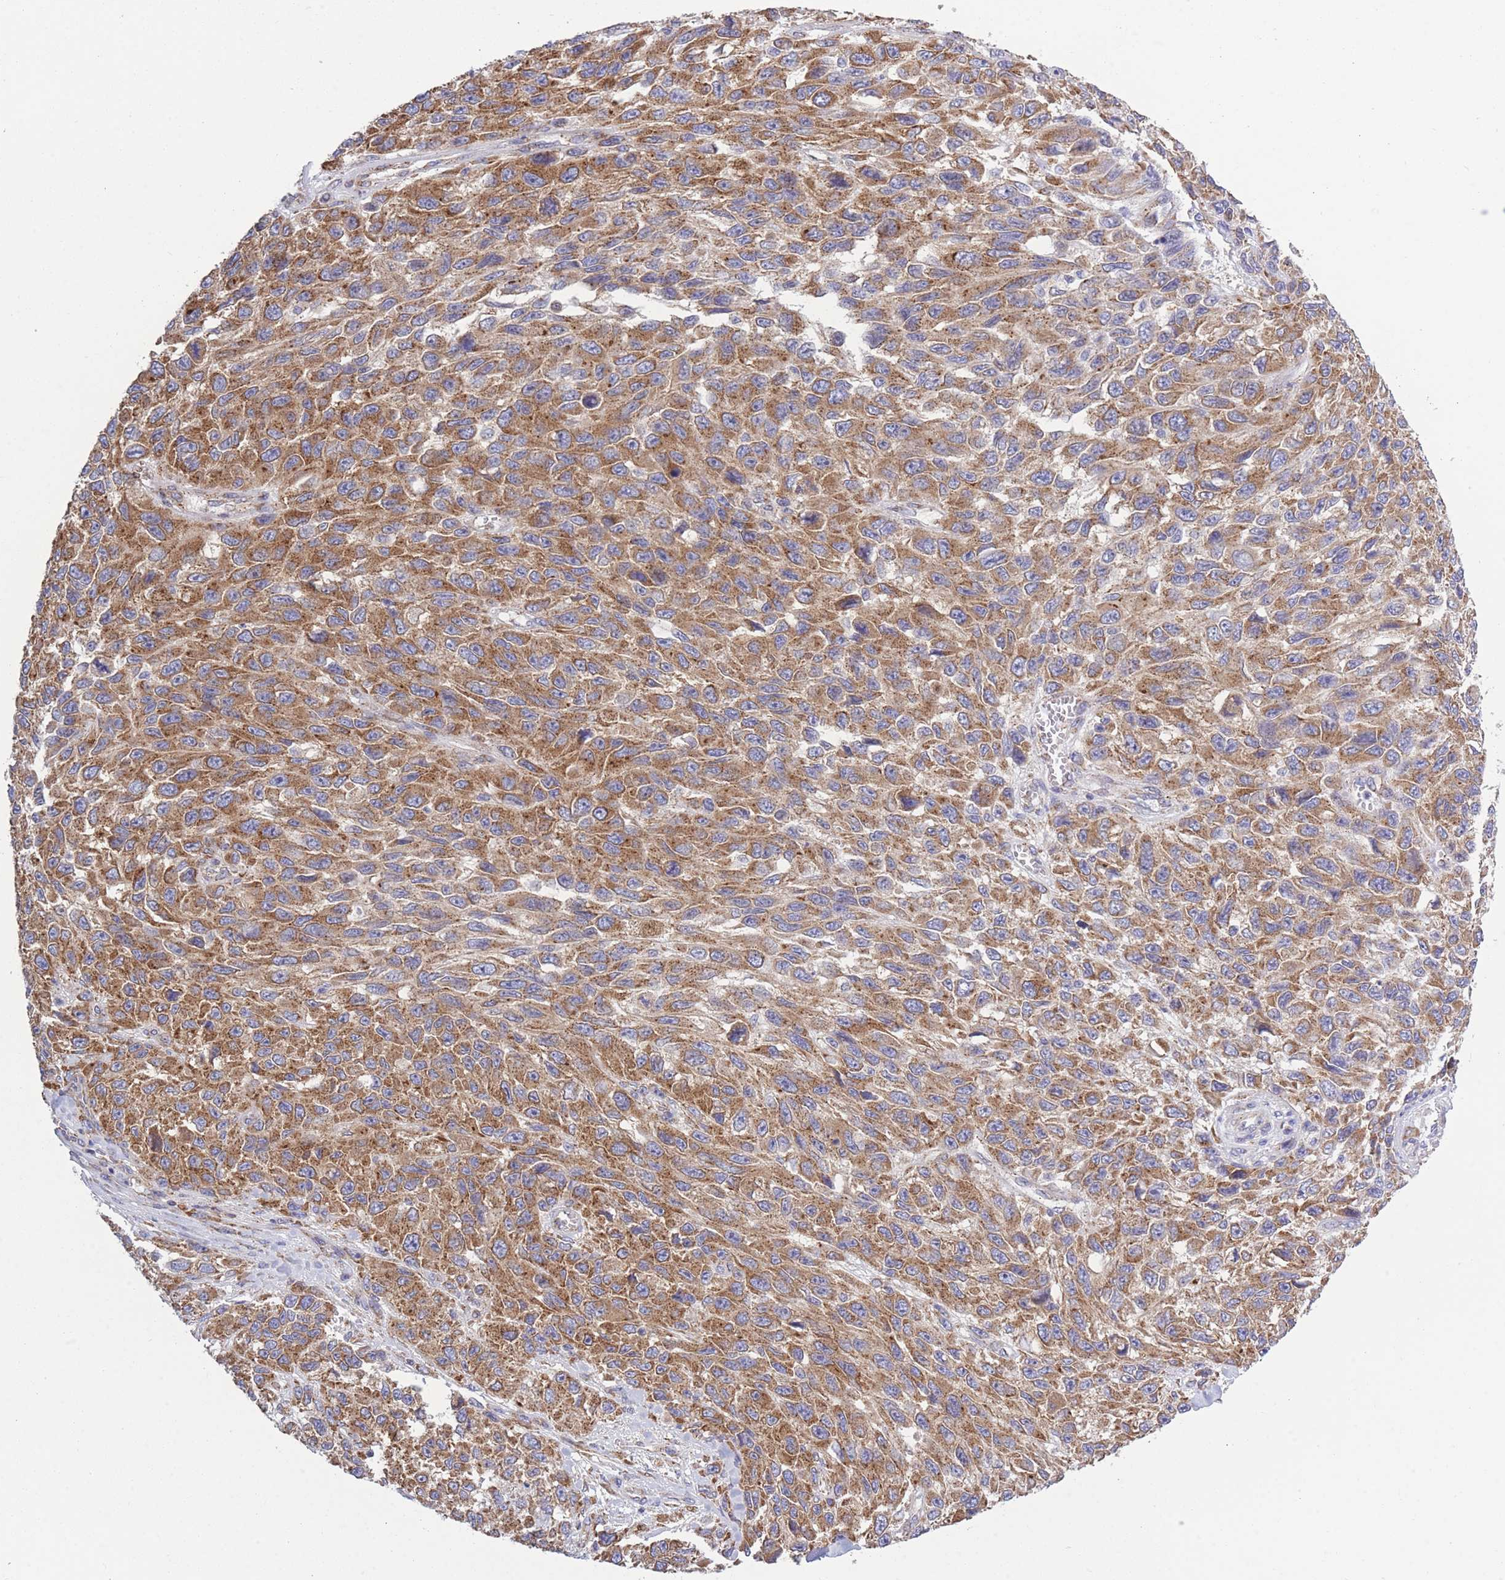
{"staining": {"intensity": "strong", "quantity": ">75%", "location": "cytoplasmic/membranous"}, "tissue": "melanoma", "cell_type": "Tumor cells", "image_type": "cancer", "snomed": [{"axis": "morphology", "description": "Malignant melanoma, NOS"}, {"axis": "topography", "description": "Skin"}], "caption": "High-magnification brightfield microscopy of malignant melanoma stained with DAB (brown) and counterstained with hematoxylin (blue). tumor cells exhibit strong cytoplasmic/membranous expression is appreciated in about>75% of cells.", "gene": "COPG2", "patient": {"sex": "female", "age": 96}}